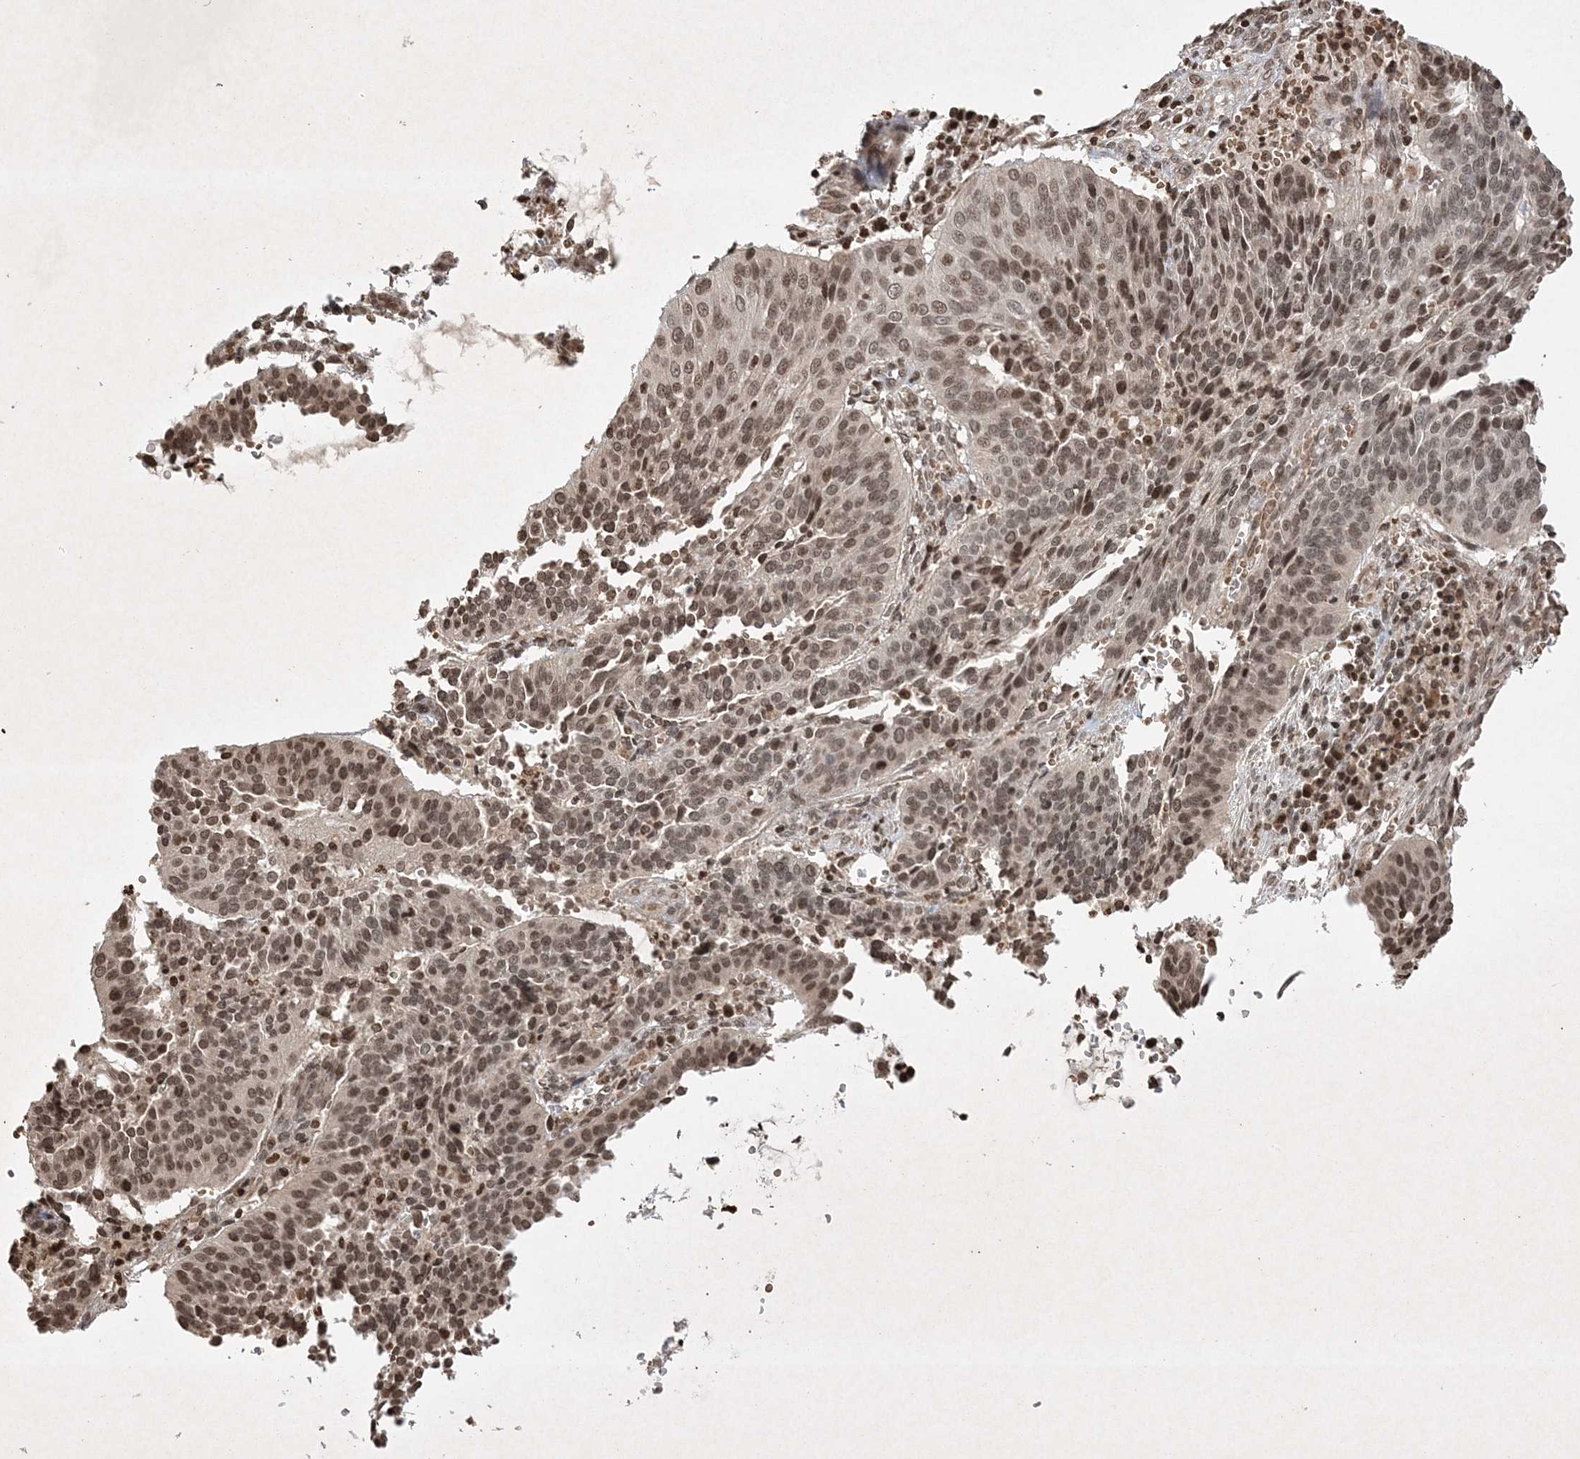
{"staining": {"intensity": "moderate", "quantity": ">75%", "location": "nuclear"}, "tissue": "cervical cancer", "cell_type": "Tumor cells", "image_type": "cancer", "snomed": [{"axis": "morphology", "description": "Normal tissue, NOS"}, {"axis": "morphology", "description": "Squamous cell carcinoma, NOS"}, {"axis": "topography", "description": "Cervix"}], "caption": "Immunohistochemistry image of neoplastic tissue: cervical squamous cell carcinoma stained using immunohistochemistry shows medium levels of moderate protein expression localized specifically in the nuclear of tumor cells, appearing as a nuclear brown color.", "gene": "NEDD9", "patient": {"sex": "female", "age": 39}}